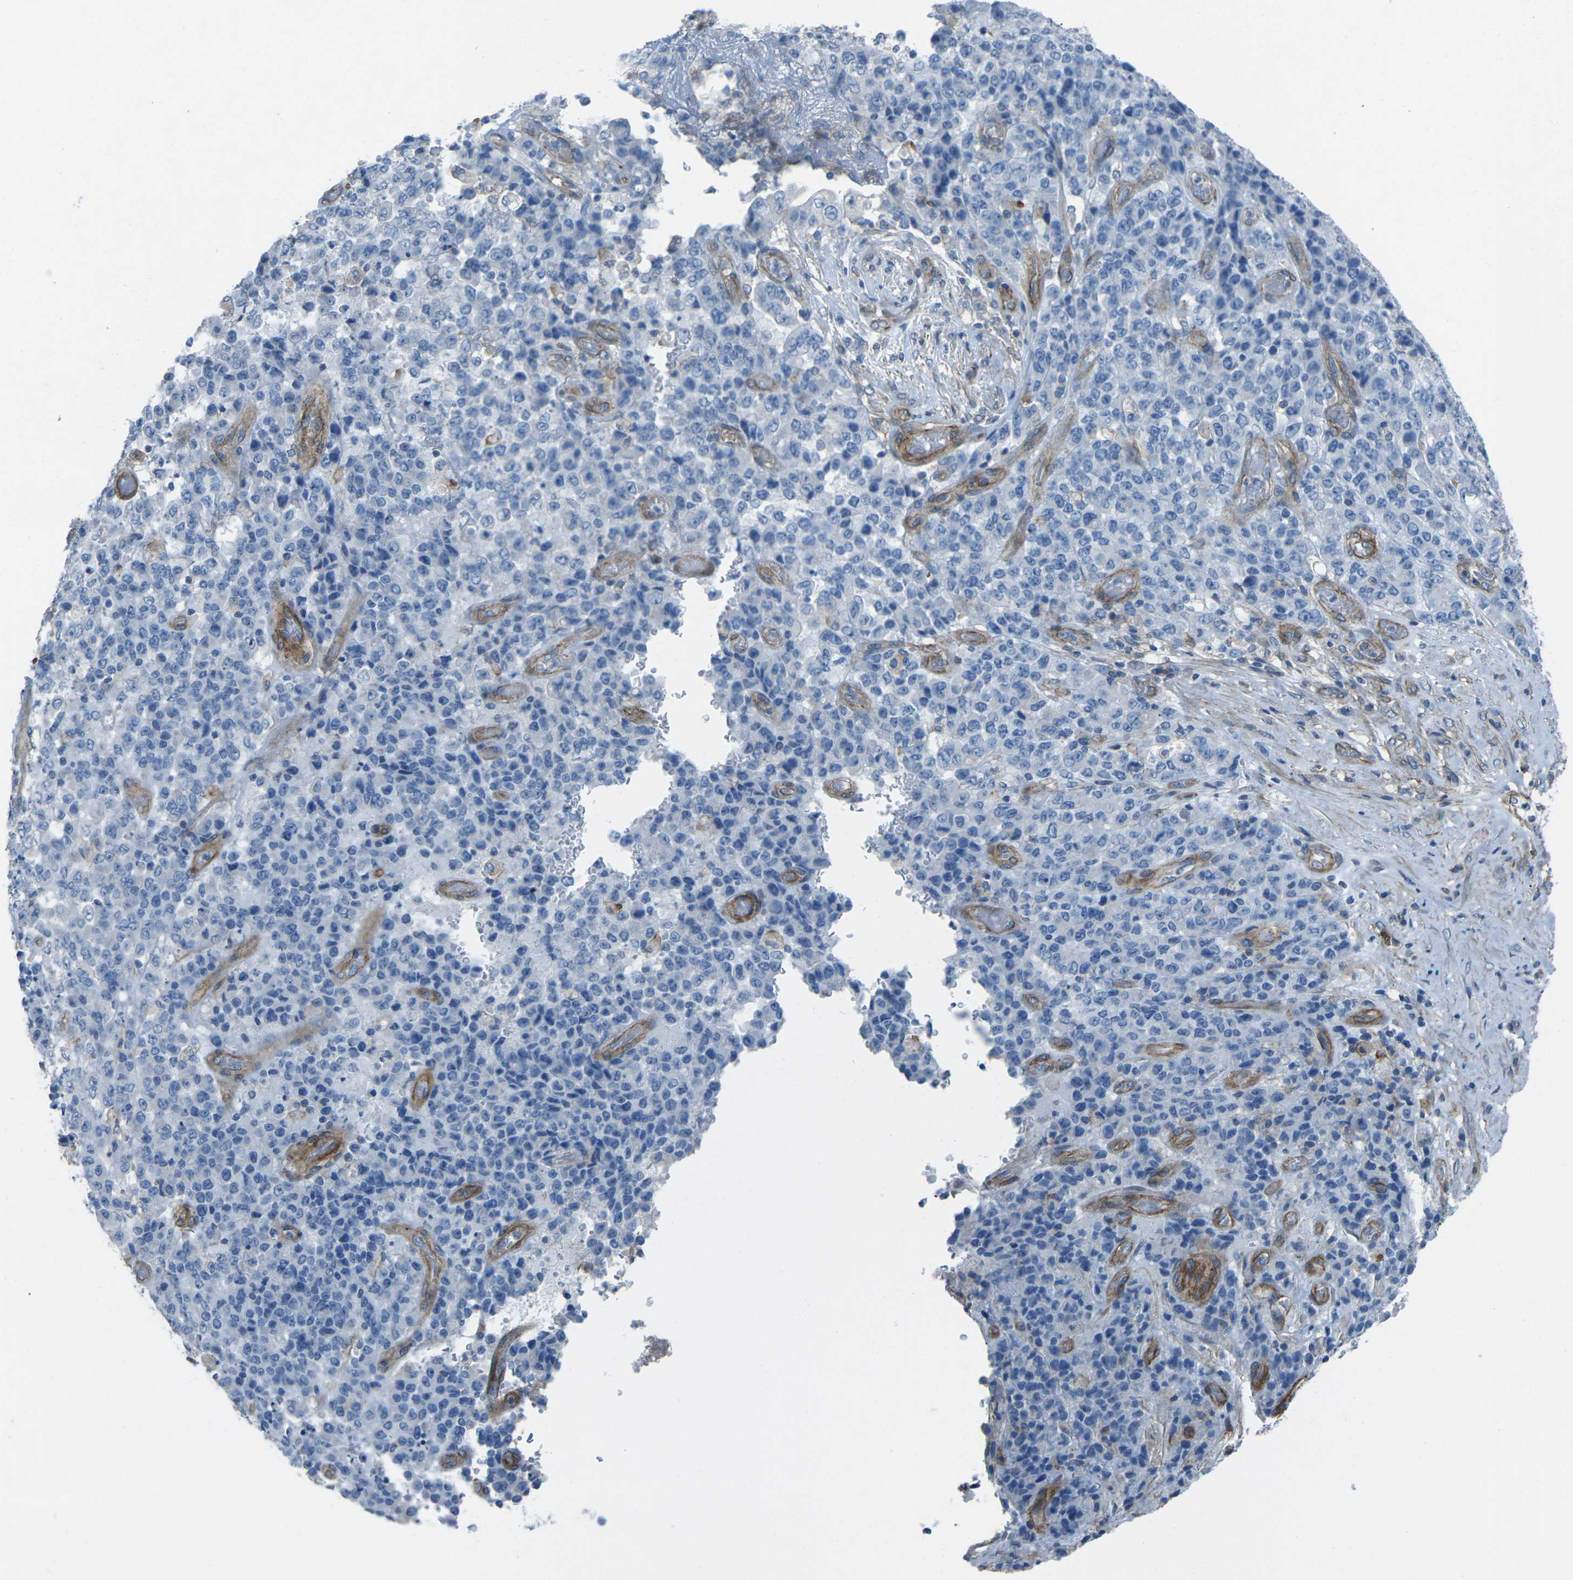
{"staining": {"intensity": "negative", "quantity": "none", "location": "none"}, "tissue": "stomach cancer", "cell_type": "Tumor cells", "image_type": "cancer", "snomed": [{"axis": "morphology", "description": "Adenocarcinoma, NOS"}, {"axis": "topography", "description": "Stomach"}], "caption": "Photomicrograph shows no significant protein expression in tumor cells of stomach adenocarcinoma. (DAB immunohistochemistry (IHC) visualized using brightfield microscopy, high magnification).", "gene": "UTRN", "patient": {"sex": "female", "age": 73}}